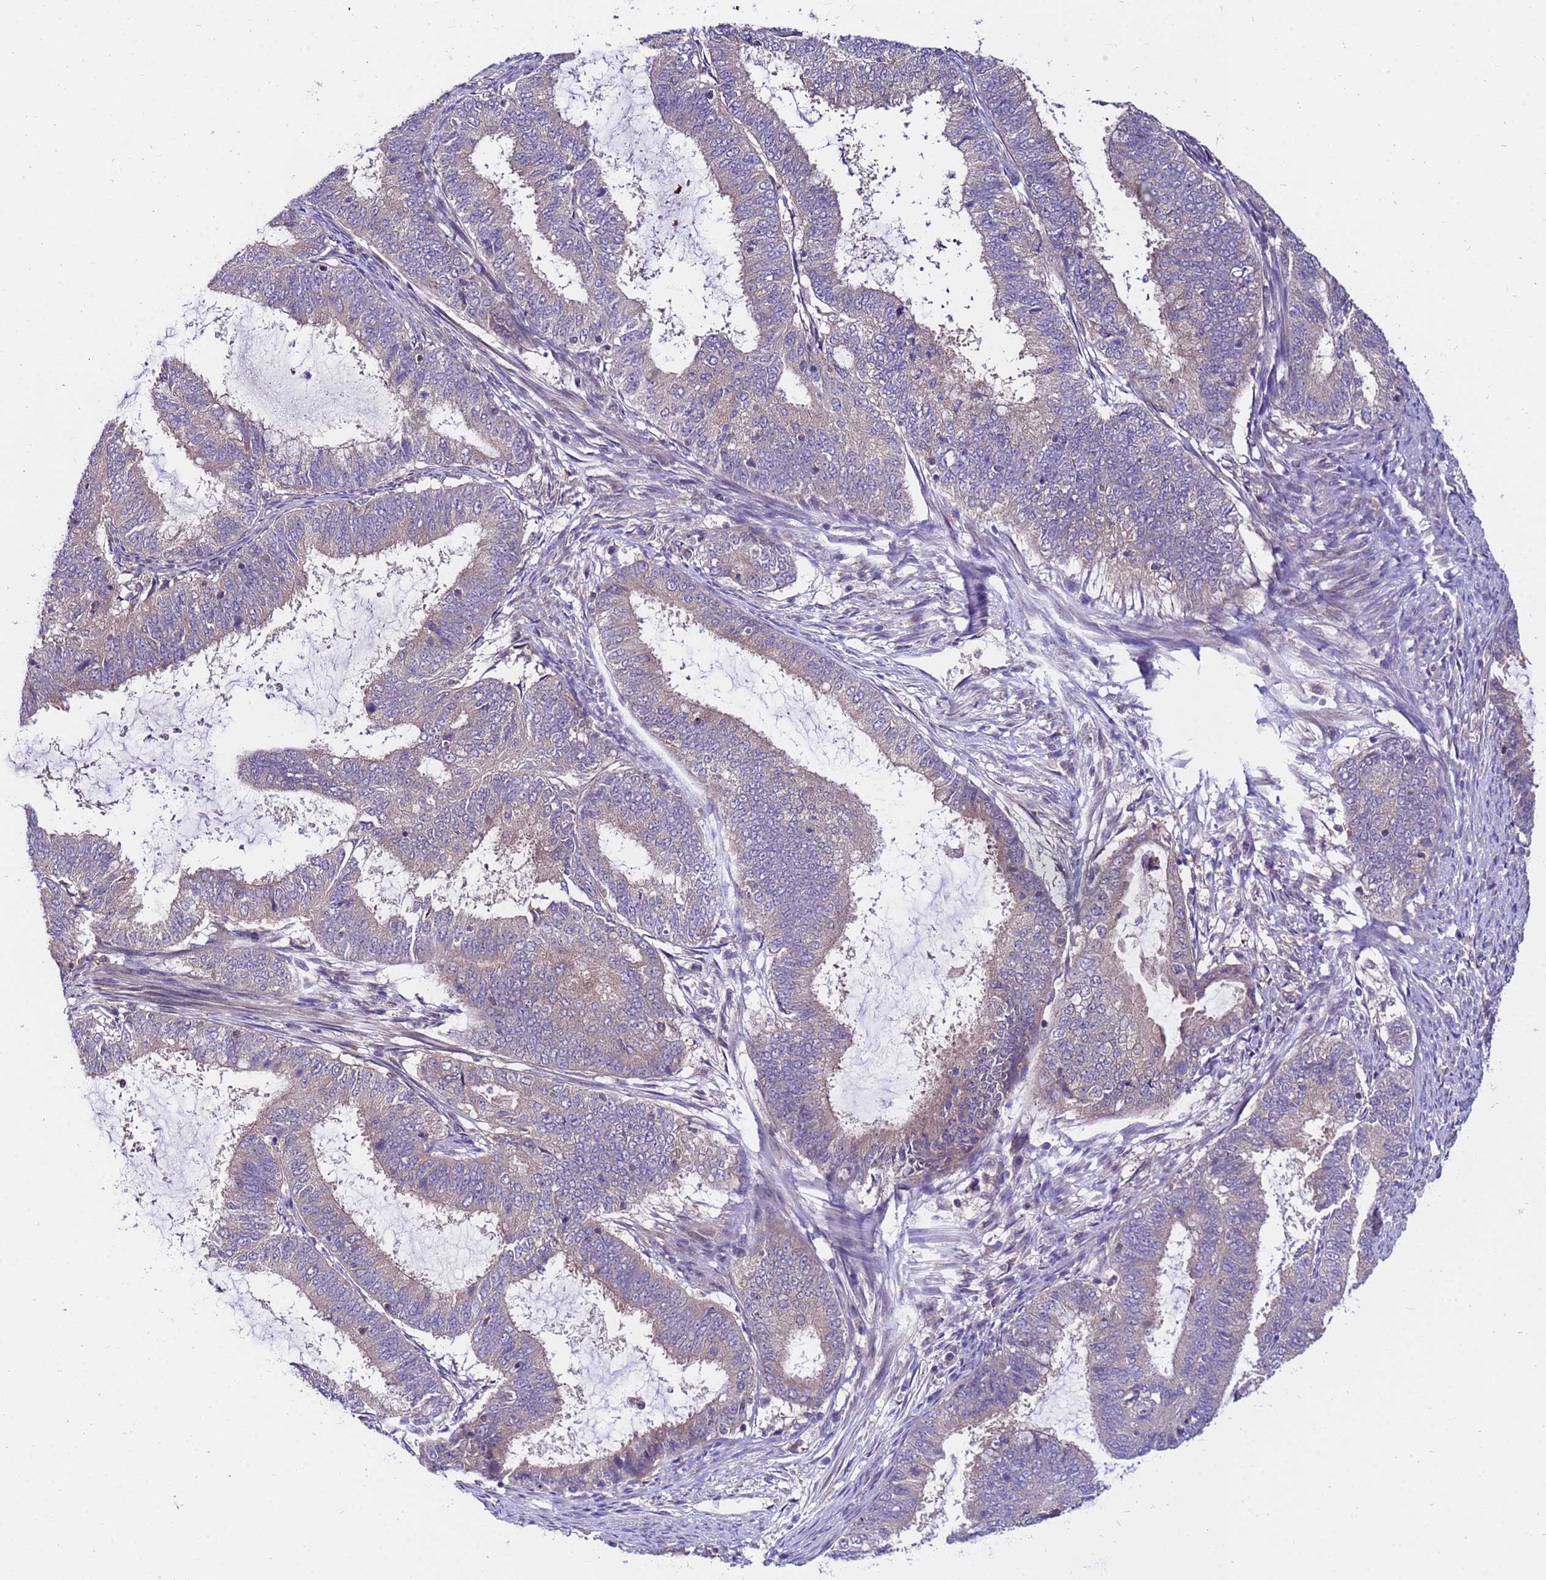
{"staining": {"intensity": "weak", "quantity": "<25%", "location": "cytoplasmic/membranous"}, "tissue": "endometrial cancer", "cell_type": "Tumor cells", "image_type": "cancer", "snomed": [{"axis": "morphology", "description": "Adenocarcinoma, NOS"}, {"axis": "topography", "description": "Endometrium"}], "caption": "Endometrial cancer was stained to show a protein in brown. There is no significant expression in tumor cells.", "gene": "GET3", "patient": {"sex": "female", "age": 51}}